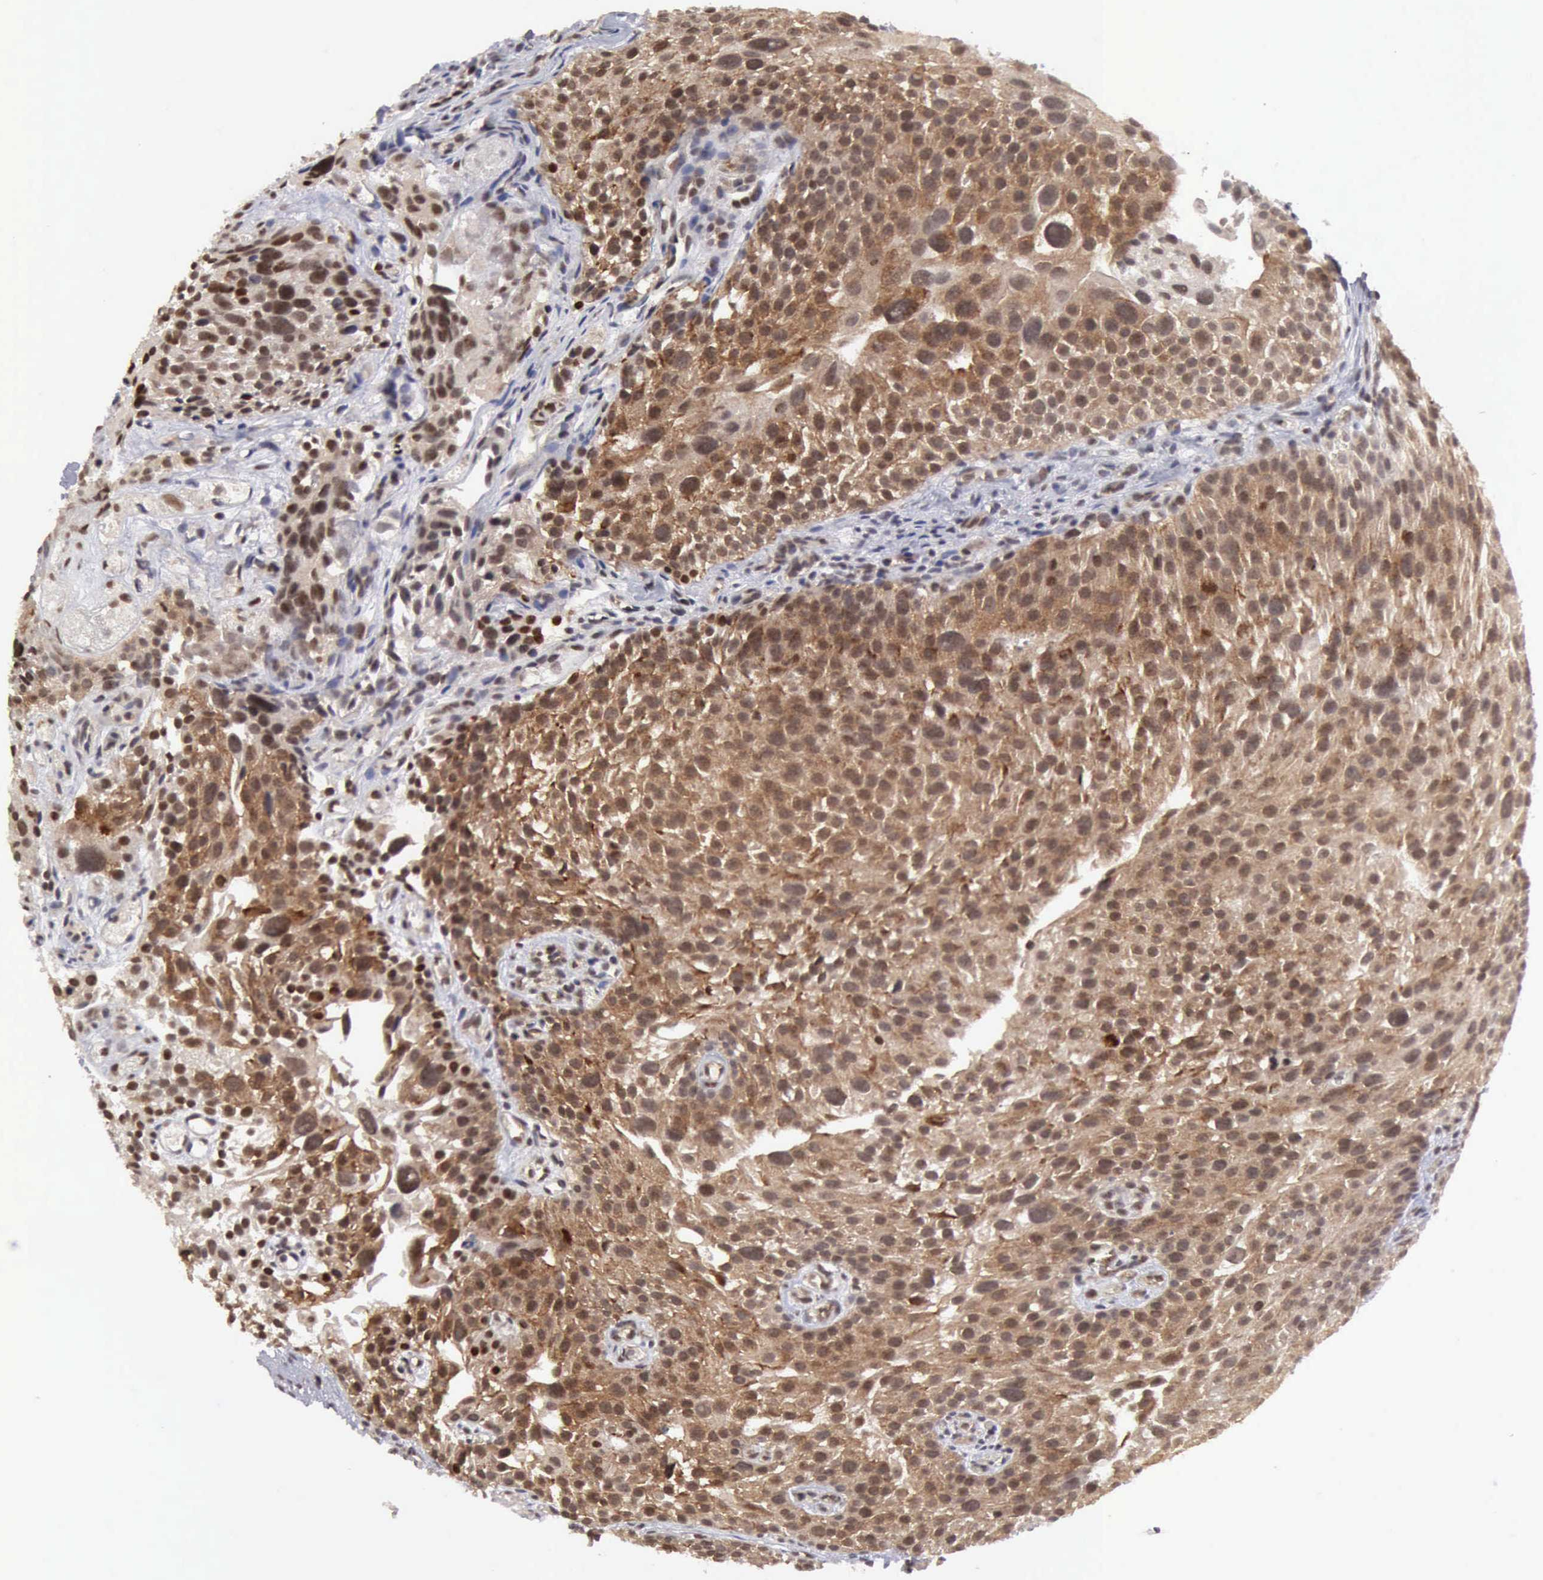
{"staining": {"intensity": "moderate", "quantity": ">75%", "location": "cytoplasmic/membranous,nuclear"}, "tissue": "urothelial cancer", "cell_type": "Tumor cells", "image_type": "cancer", "snomed": [{"axis": "morphology", "description": "Urothelial carcinoma, High grade"}, {"axis": "topography", "description": "Urinary bladder"}], "caption": "Protein analysis of urothelial carcinoma (high-grade) tissue shows moderate cytoplasmic/membranous and nuclear positivity in approximately >75% of tumor cells.", "gene": "CDKN2A", "patient": {"sex": "female", "age": 78}}